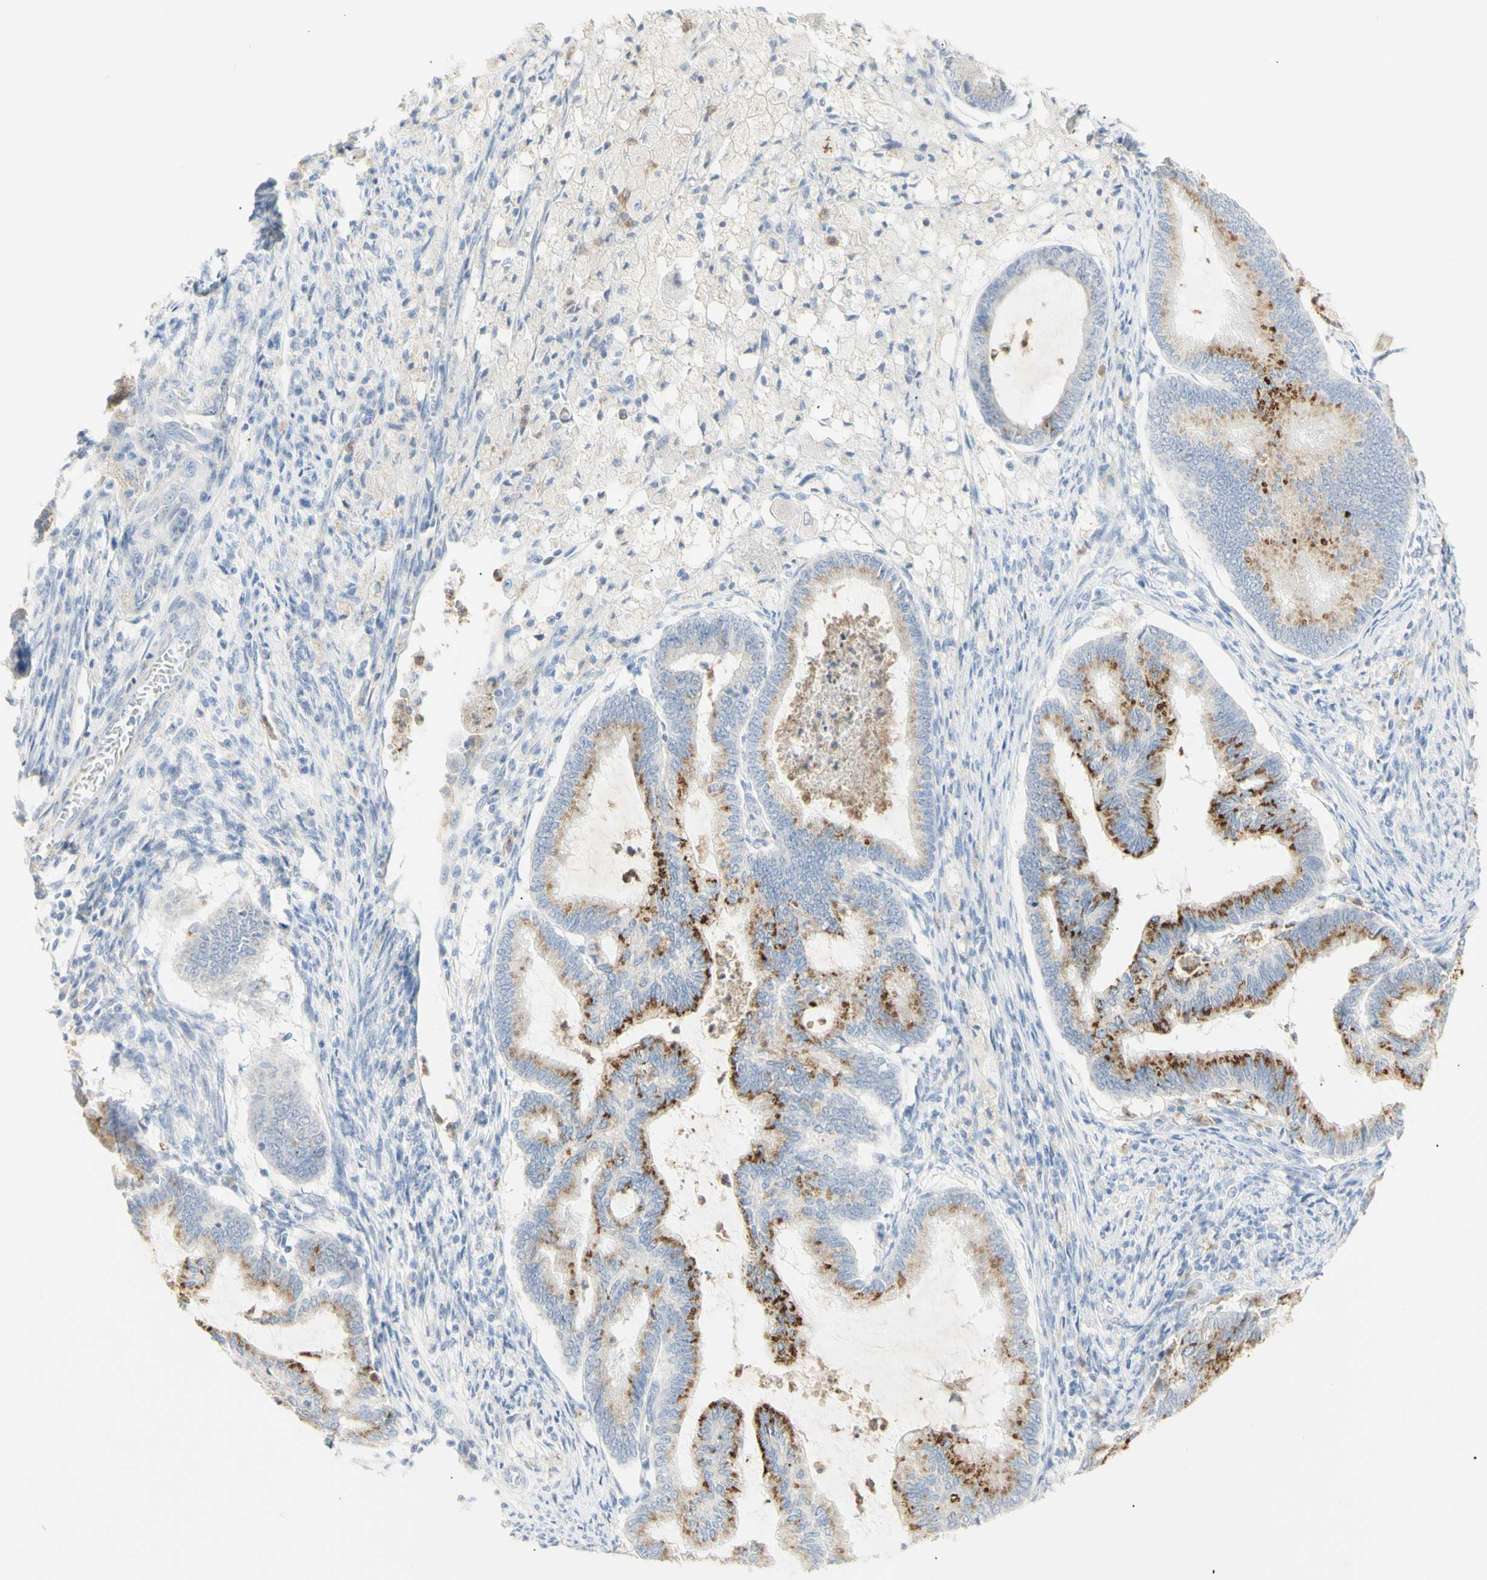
{"staining": {"intensity": "moderate", "quantity": ">75%", "location": "cytoplasmic/membranous"}, "tissue": "cervical cancer", "cell_type": "Tumor cells", "image_type": "cancer", "snomed": [{"axis": "morphology", "description": "Normal tissue, NOS"}, {"axis": "morphology", "description": "Adenocarcinoma, NOS"}, {"axis": "topography", "description": "Cervix"}, {"axis": "topography", "description": "Endometrium"}], "caption": "Adenocarcinoma (cervical) was stained to show a protein in brown. There is medium levels of moderate cytoplasmic/membranous staining in approximately >75% of tumor cells. The protein of interest is shown in brown color, while the nuclei are stained blue.", "gene": "B4GALNT3", "patient": {"sex": "female", "age": 86}}